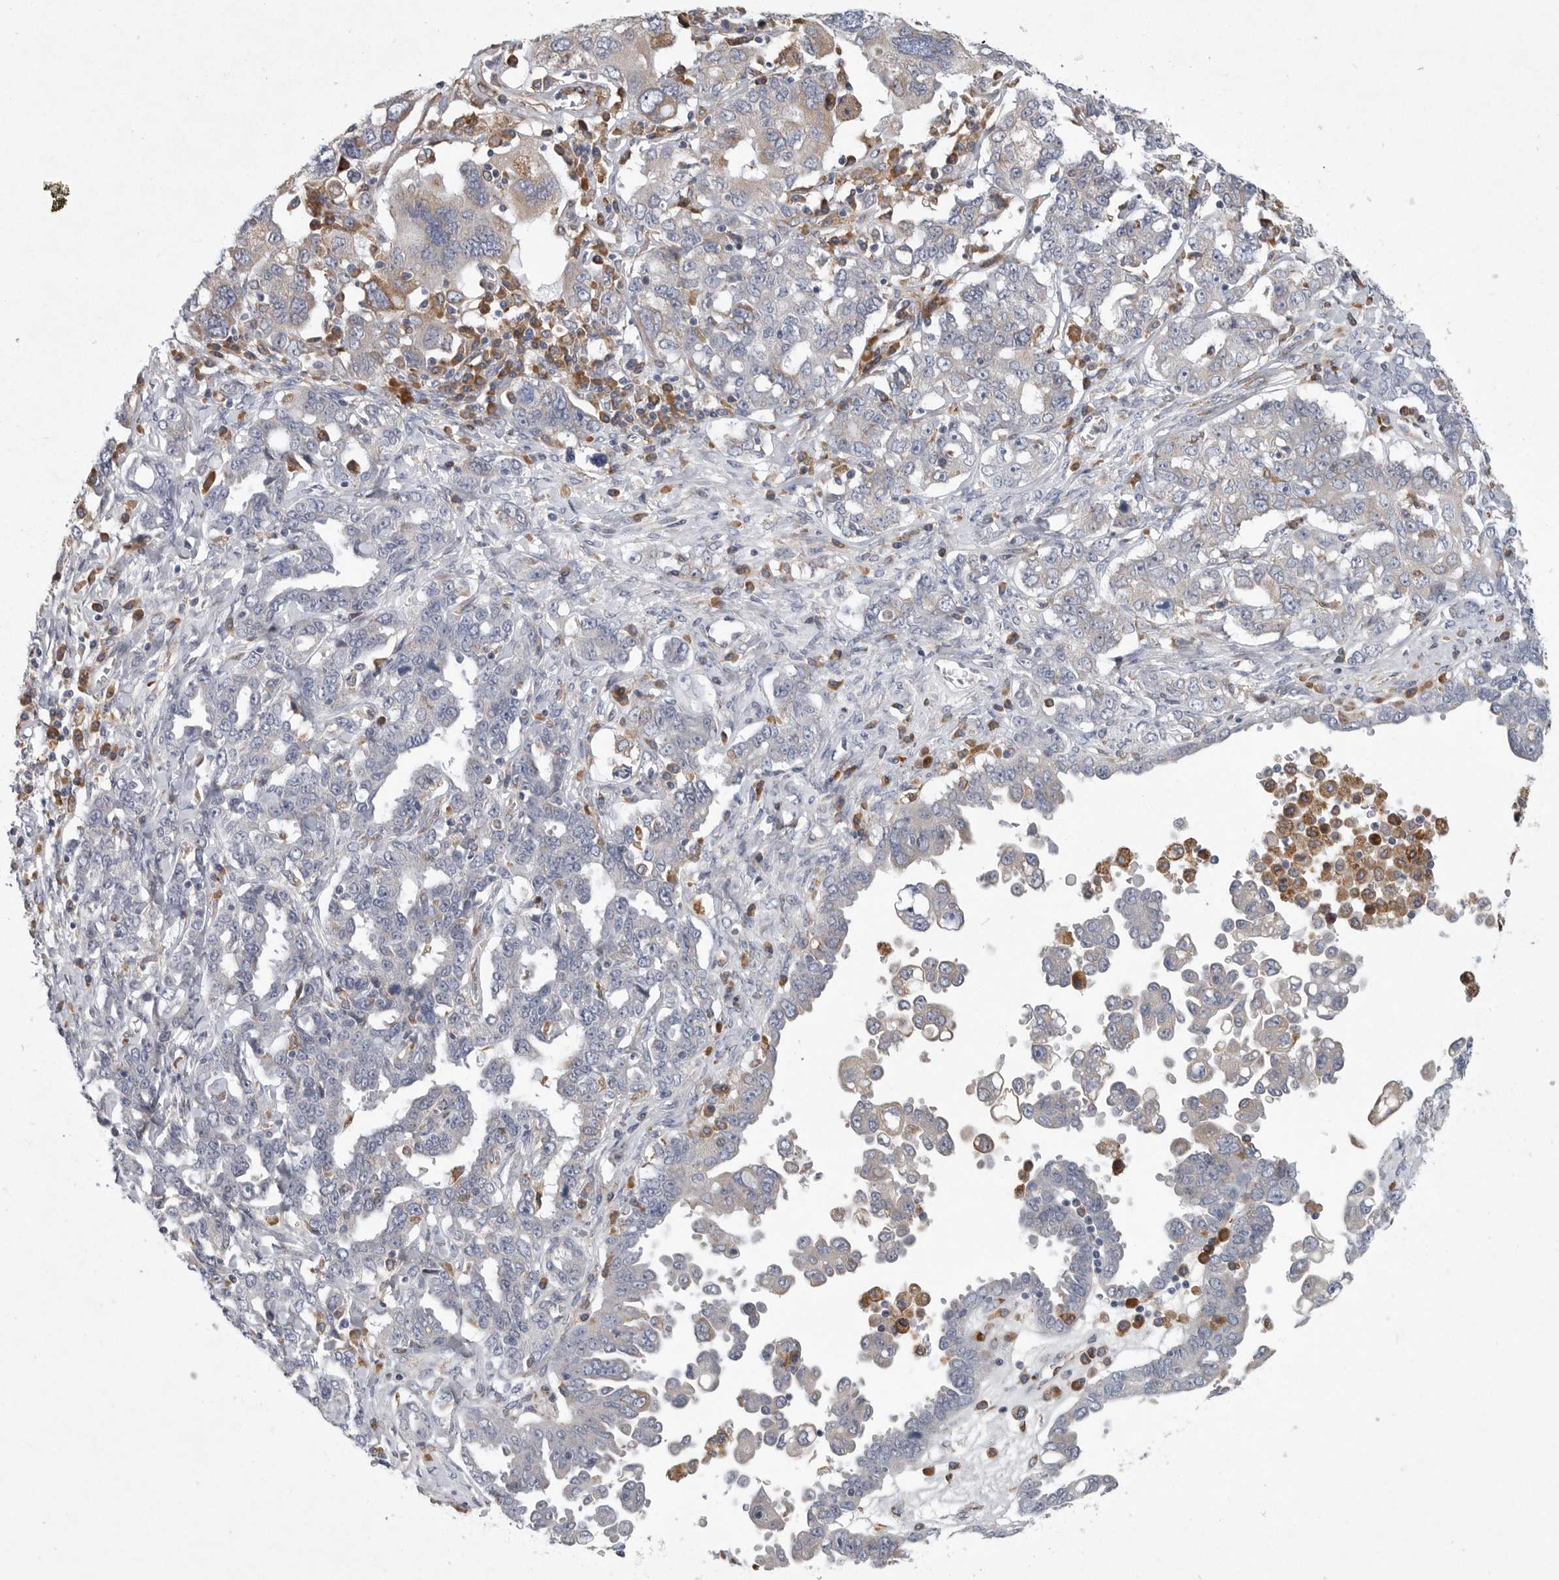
{"staining": {"intensity": "weak", "quantity": "<25%", "location": "cytoplasmic/membranous"}, "tissue": "ovarian cancer", "cell_type": "Tumor cells", "image_type": "cancer", "snomed": [{"axis": "morphology", "description": "Carcinoma, endometroid"}, {"axis": "topography", "description": "Ovary"}], "caption": "The micrograph demonstrates no staining of tumor cells in endometroid carcinoma (ovarian).", "gene": "MINPP1", "patient": {"sex": "female", "age": 62}}